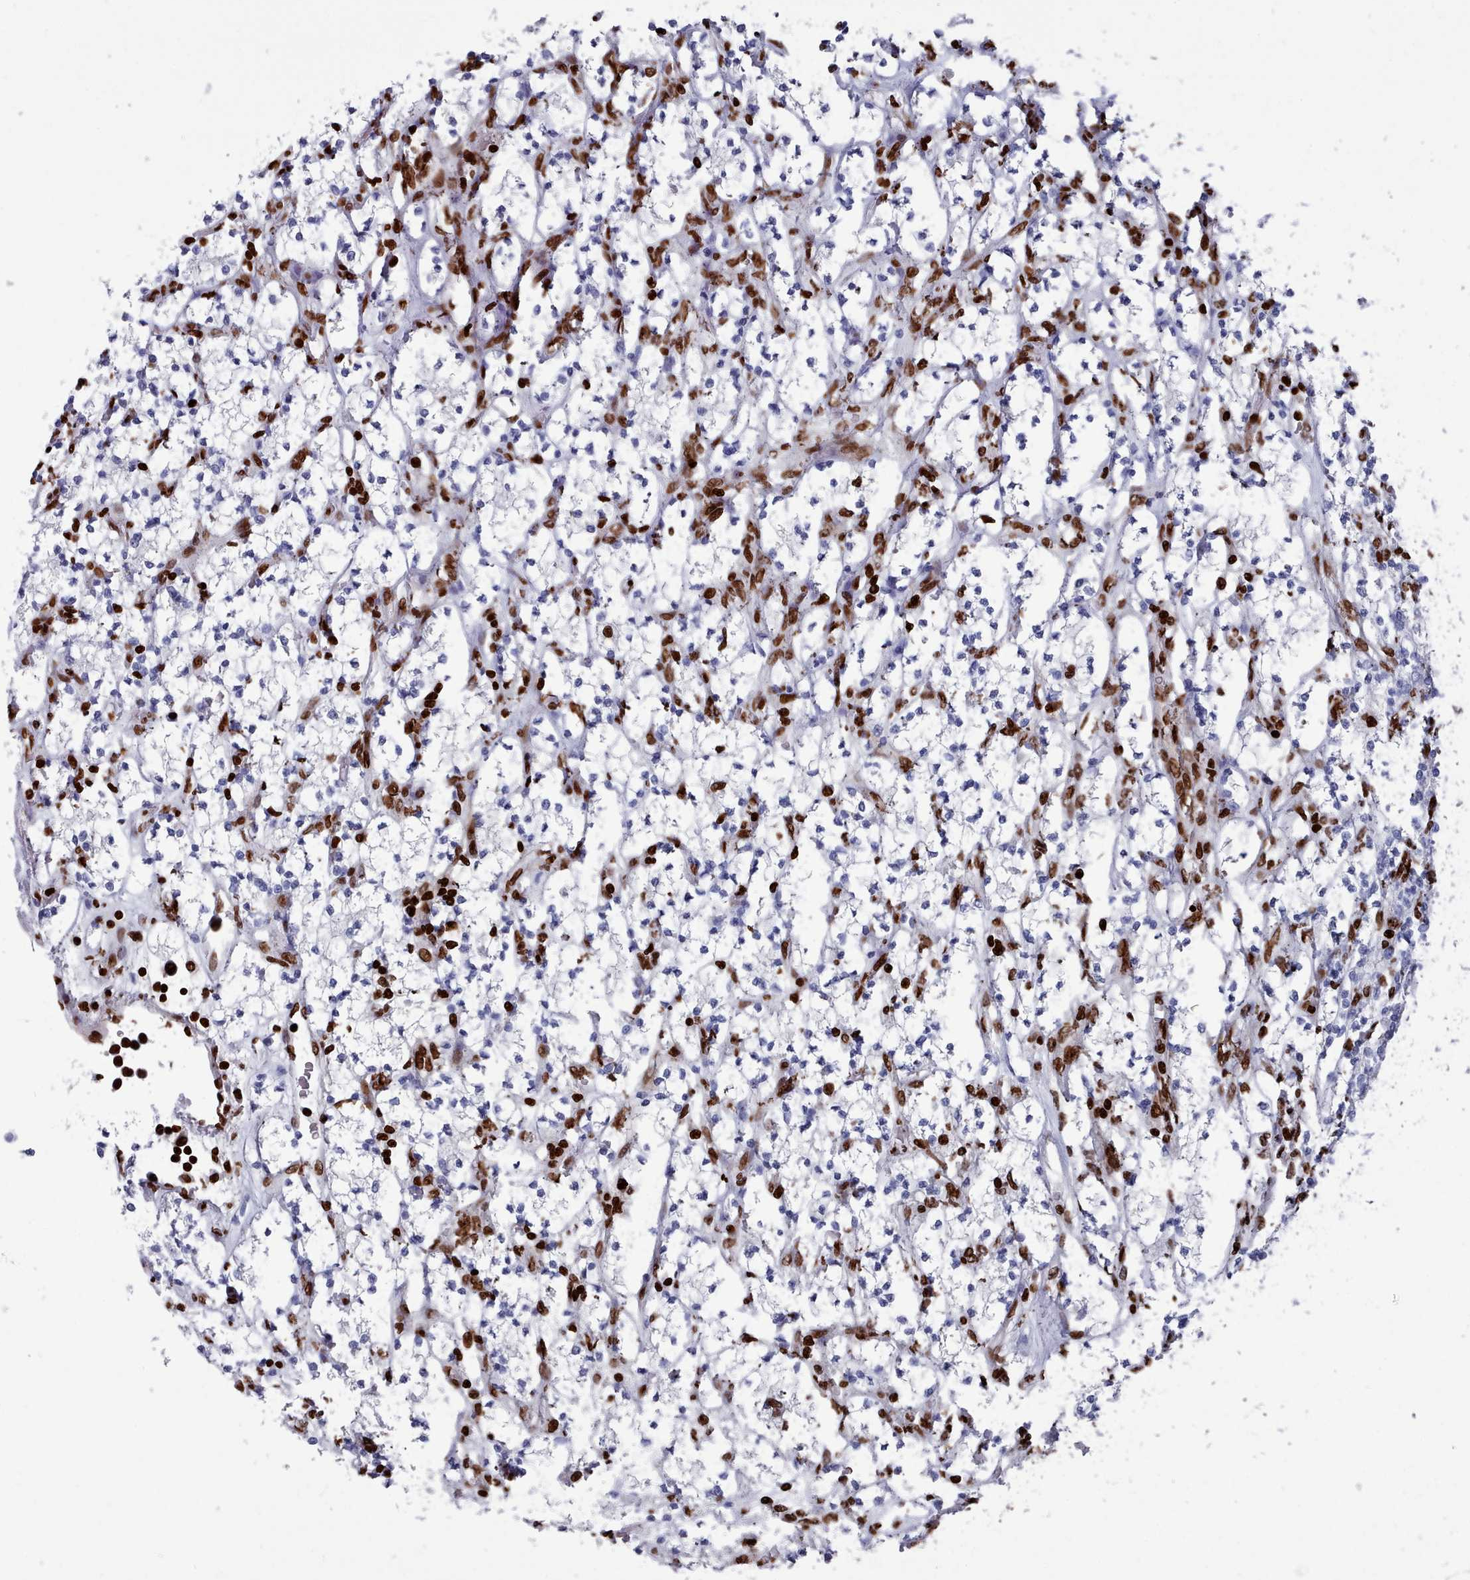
{"staining": {"intensity": "negative", "quantity": "none", "location": "none"}, "tissue": "renal cancer", "cell_type": "Tumor cells", "image_type": "cancer", "snomed": [{"axis": "morphology", "description": "Adenocarcinoma, NOS"}, {"axis": "topography", "description": "Kidney"}], "caption": "Tumor cells are negative for protein expression in human adenocarcinoma (renal).", "gene": "PCDHB12", "patient": {"sex": "male", "age": 77}}